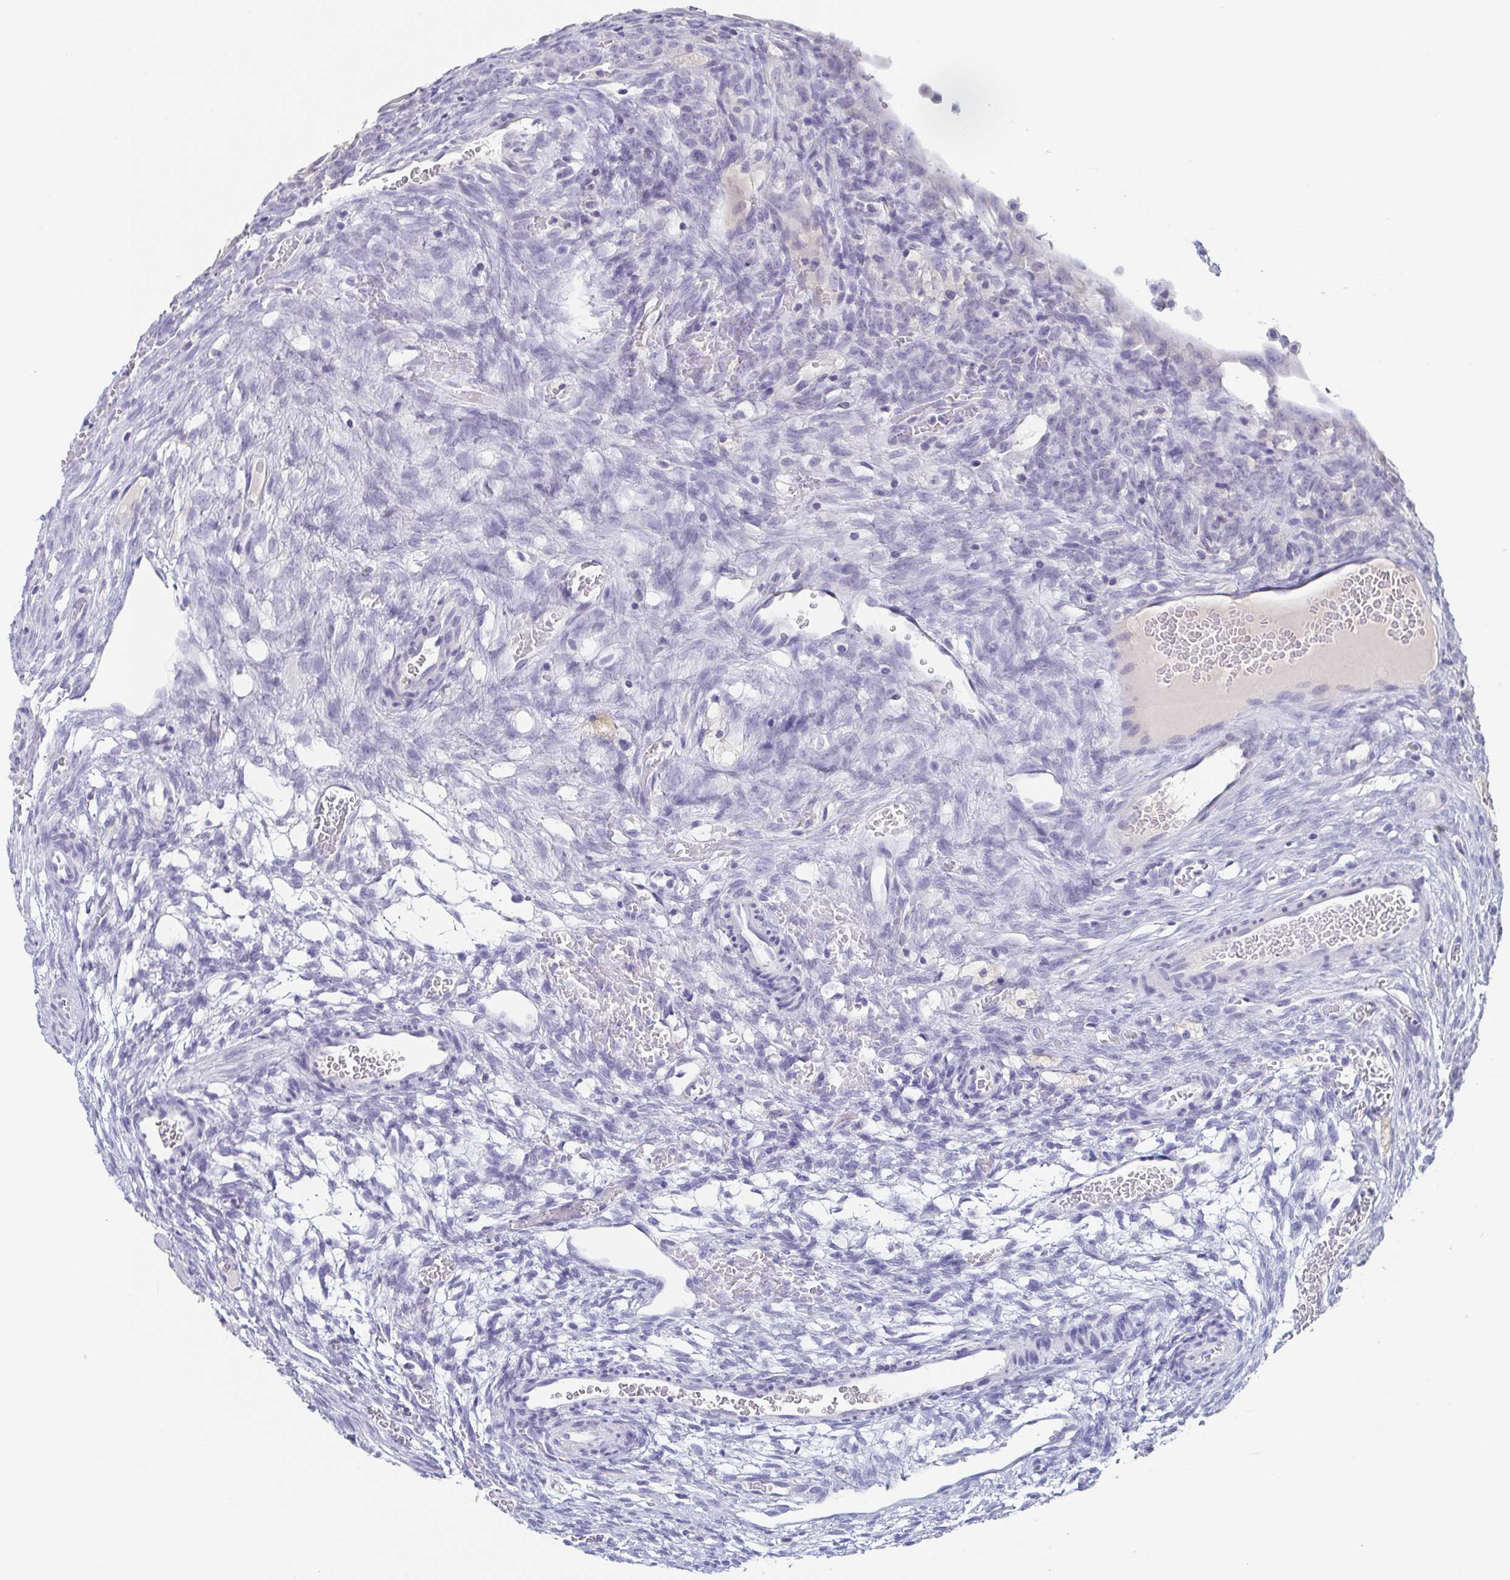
{"staining": {"intensity": "negative", "quantity": "none", "location": "none"}, "tissue": "ovary", "cell_type": "Ovarian stroma cells", "image_type": "normal", "snomed": [{"axis": "morphology", "description": "Normal tissue, NOS"}, {"axis": "topography", "description": "Ovary"}], "caption": "Image shows no protein staining in ovarian stroma cells of normal ovary. Brightfield microscopy of immunohistochemistry (IHC) stained with DAB (3,3'-diaminobenzidine) (brown) and hematoxylin (blue), captured at high magnification.", "gene": "ITLN1", "patient": {"sex": "female", "age": 34}}